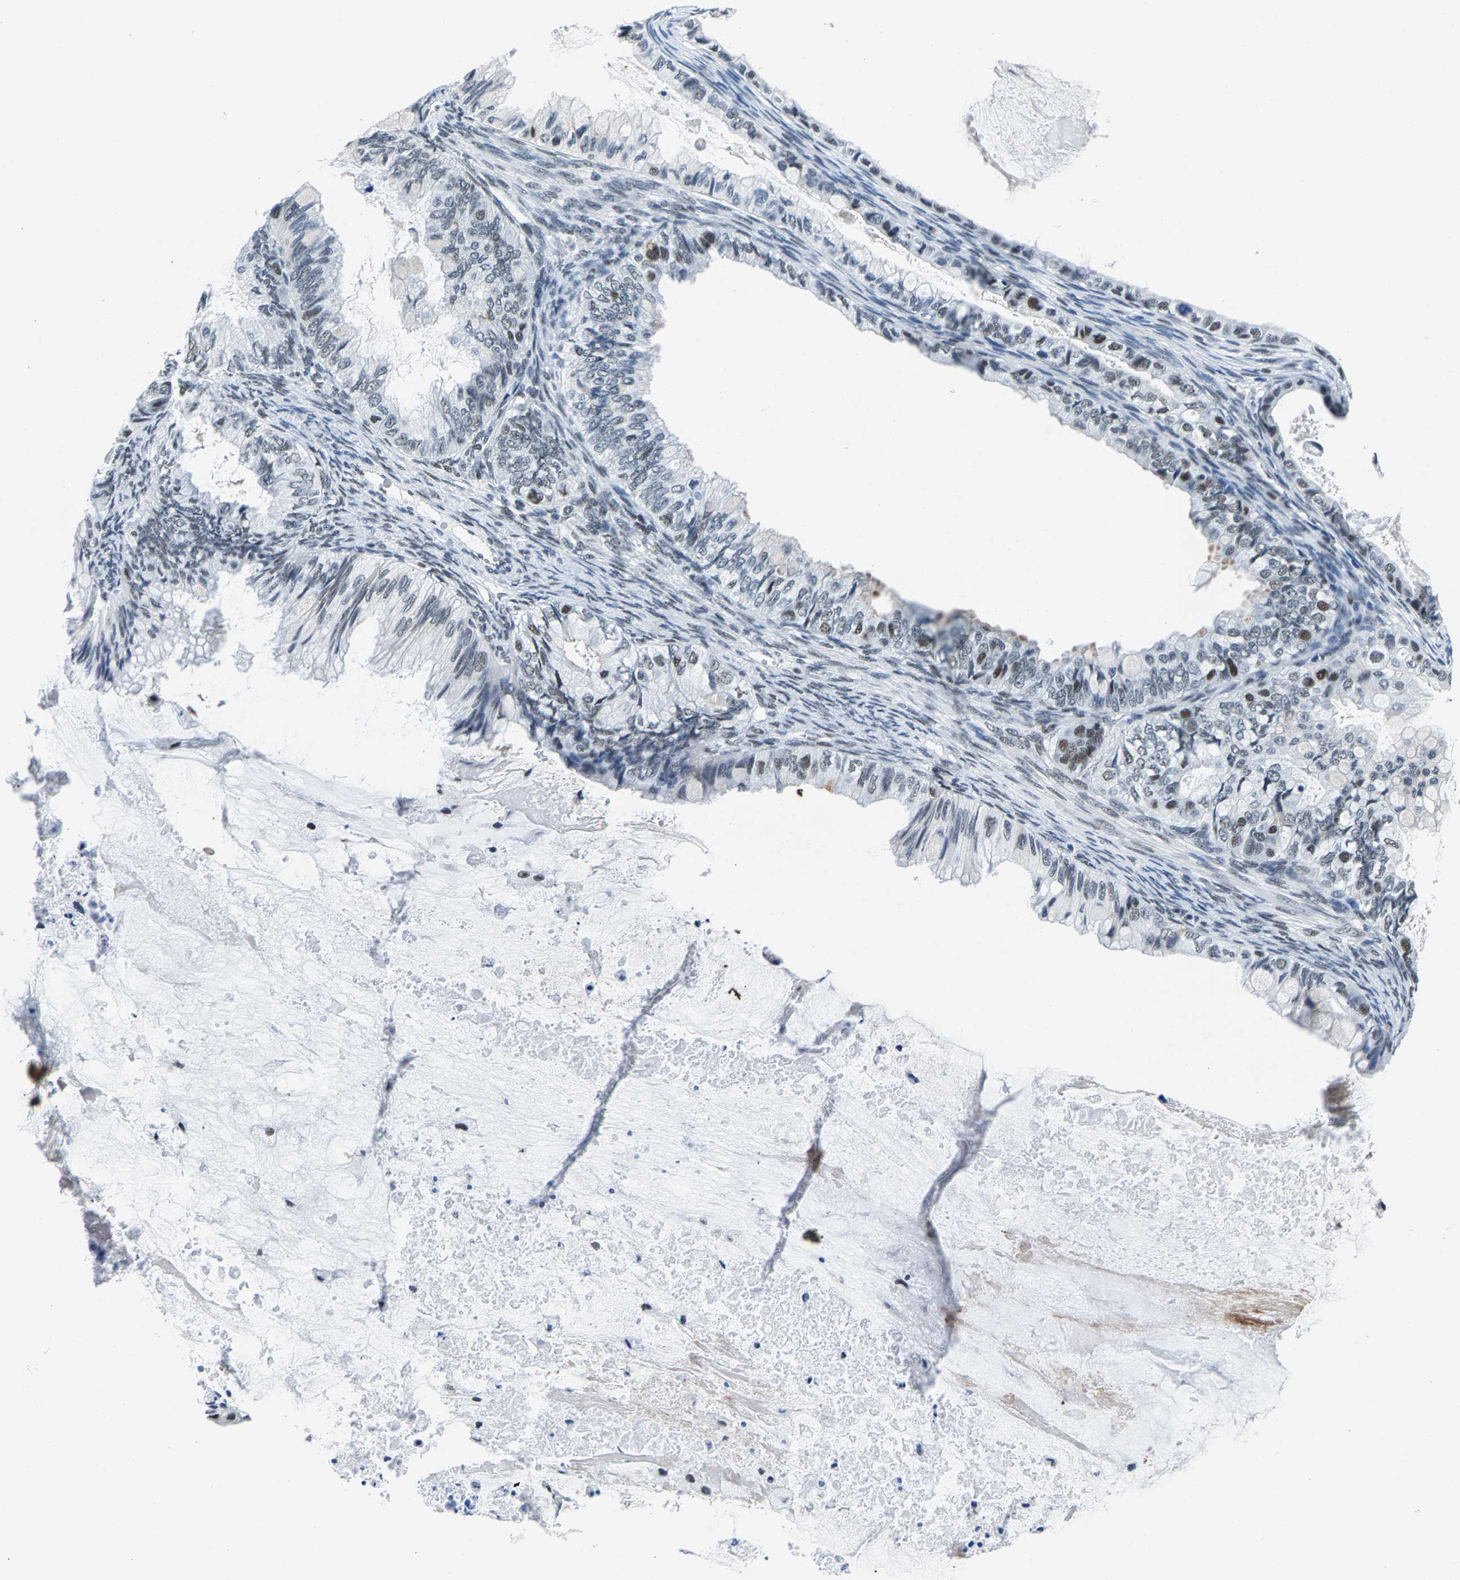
{"staining": {"intensity": "moderate", "quantity": "<25%", "location": "nuclear"}, "tissue": "ovarian cancer", "cell_type": "Tumor cells", "image_type": "cancer", "snomed": [{"axis": "morphology", "description": "Cystadenocarcinoma, mucinous, NOS"}, {"axis": "topography", "description": "Ovary"}], "caption": "This image displays ovarian cancer stained with IHC to label a protein in brown. The nuclear of tumor cells show moderate positivity for the protein. Nuclei are counter-stained blue.", "gene": "ATF2", "patient": {"sex": "female", "age": 80}}